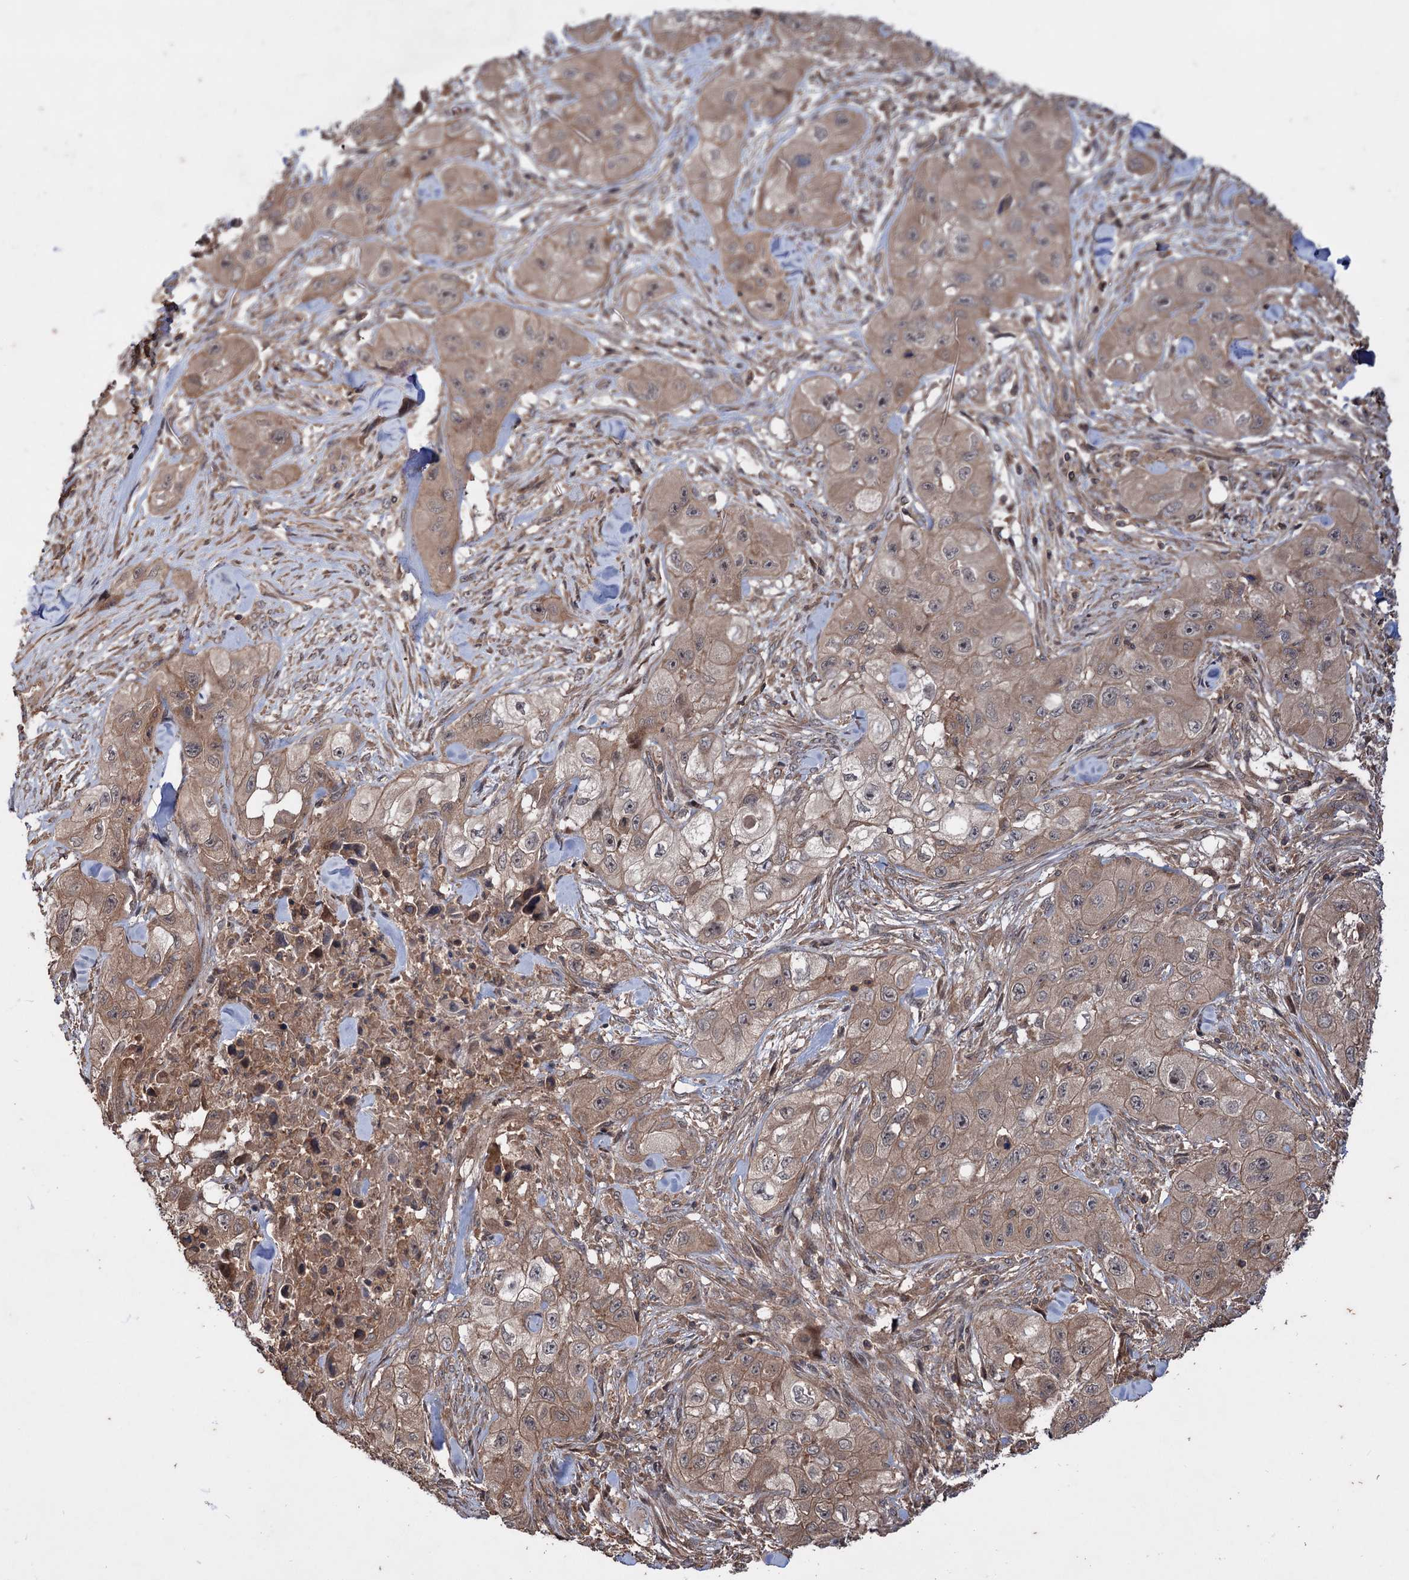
{"staining": {"intensity": "weak", "quantity": ">75%", "location": "cytoplasmic/membranous"}, "tissue": "skin cancer", "cell_type": "Tumor cells", "image_type": "cancer", "snomed": [{"axis": "morphology", "description": "Squamous cell carcinoma, NOS"}, {"axis": "topography", "description": "Skin"}, {"axis": "topography", "description": "Subcutis"}], "caption": "IHC of skin cancer (squamous cell carcinoma) exhibits low levels of weak cytoplasmic/membranous staining in about >75% of tumor cells.", "gene": "ADK", "patient": {"sex": "male", "age": 73}}